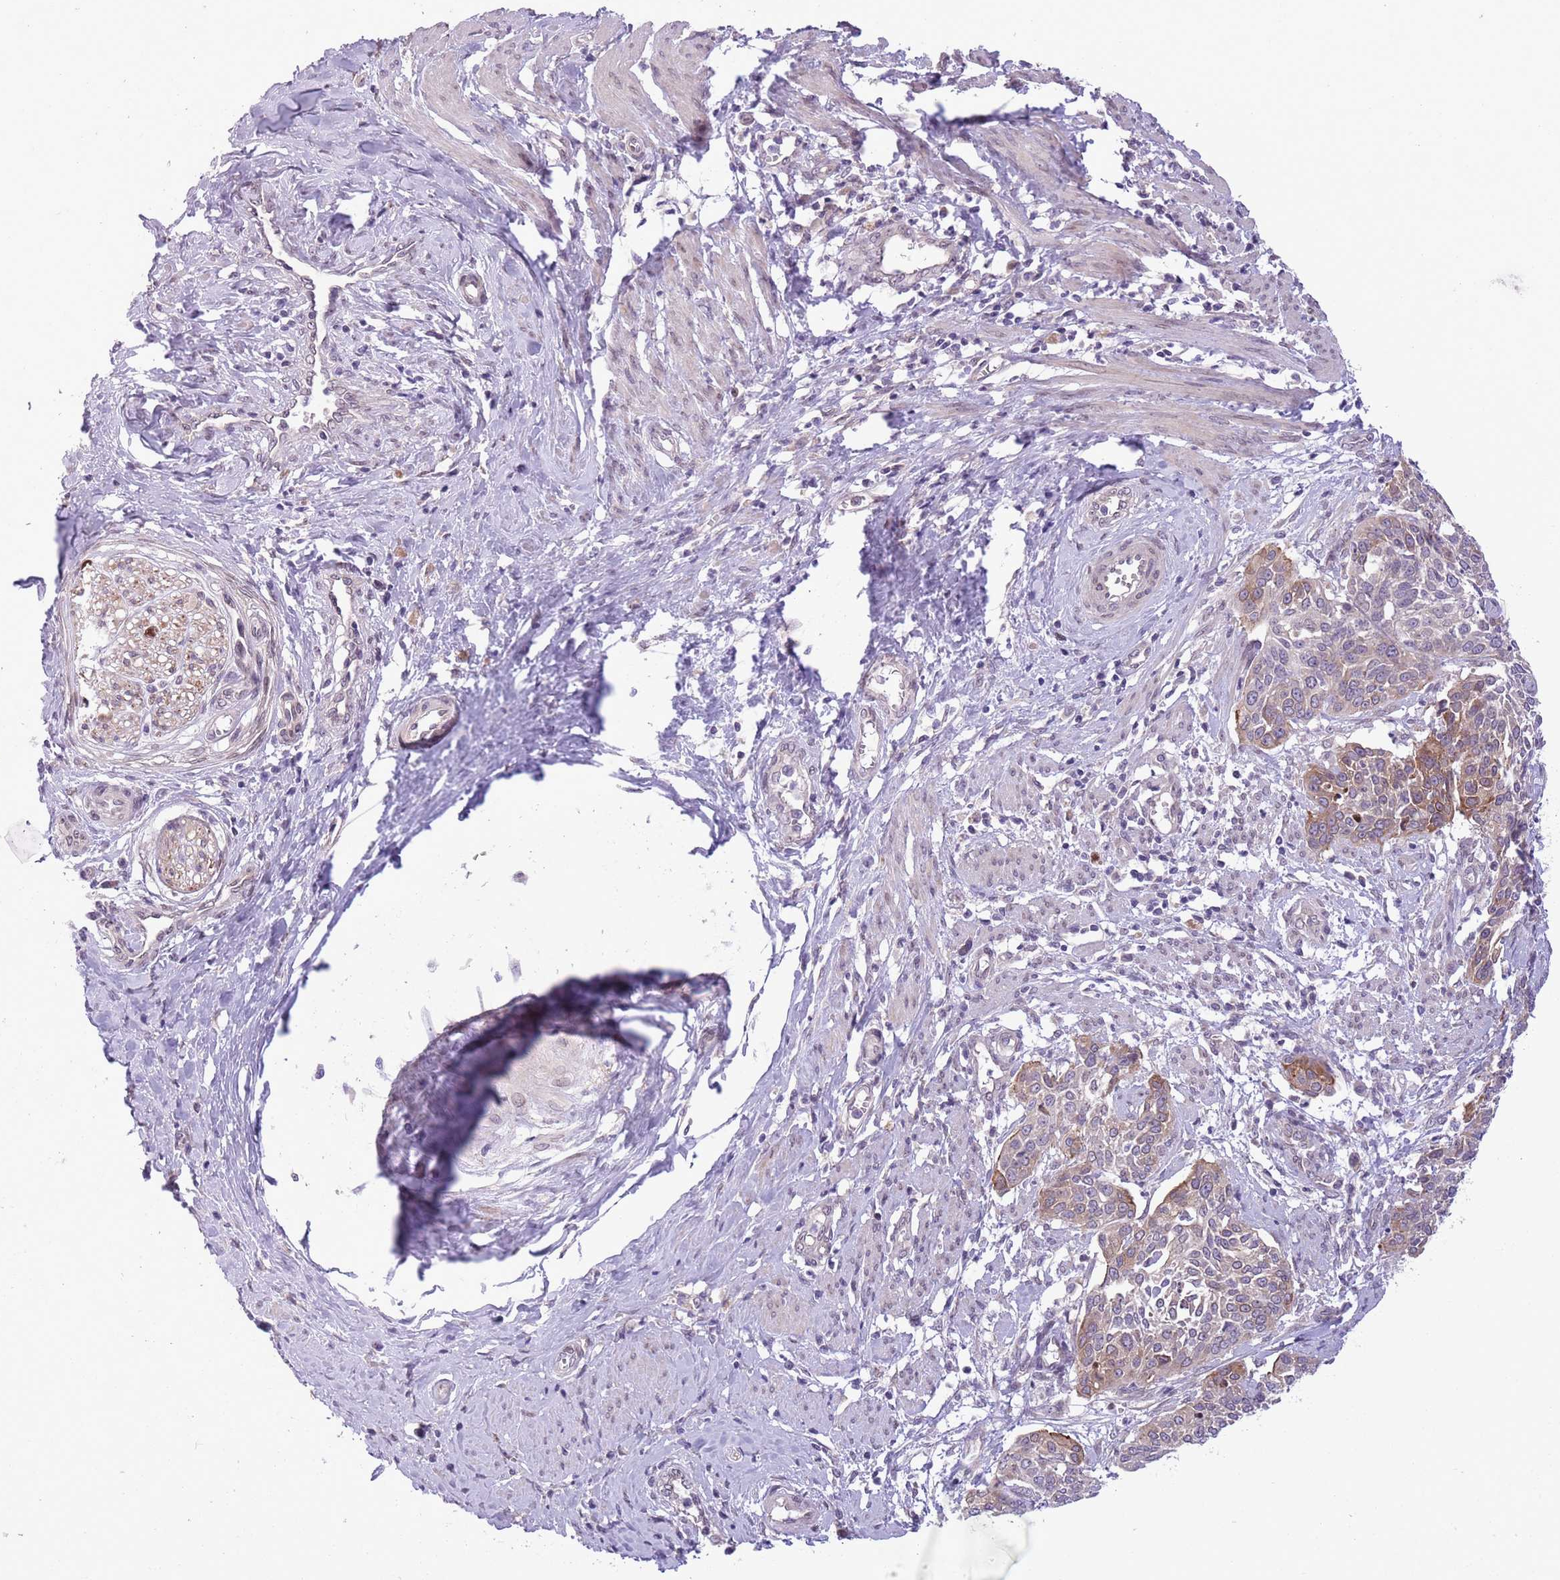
{"staining": {"intensity": "moderate", "quantity": "<25%", "location": "cytoplasmic/membranous"}, "tissue": "cervical cancer", "cell_type": "Tumor cells", "image_type": "cancer", "snomed": [{"axis": "morphology", "description": "Squamous cell carcinoma, NOS"}, {"axis": "topography", "description": "Cervix"}], "caption": "About <25% of tumor cells in squamous cell carcinoma (cervical) display moderate cytoplasmic/membranous protein positivity as visualized by brown immunohistochemical staining.", "gene": "CCND2", "patient": {"sex": "female", "age": 44}}